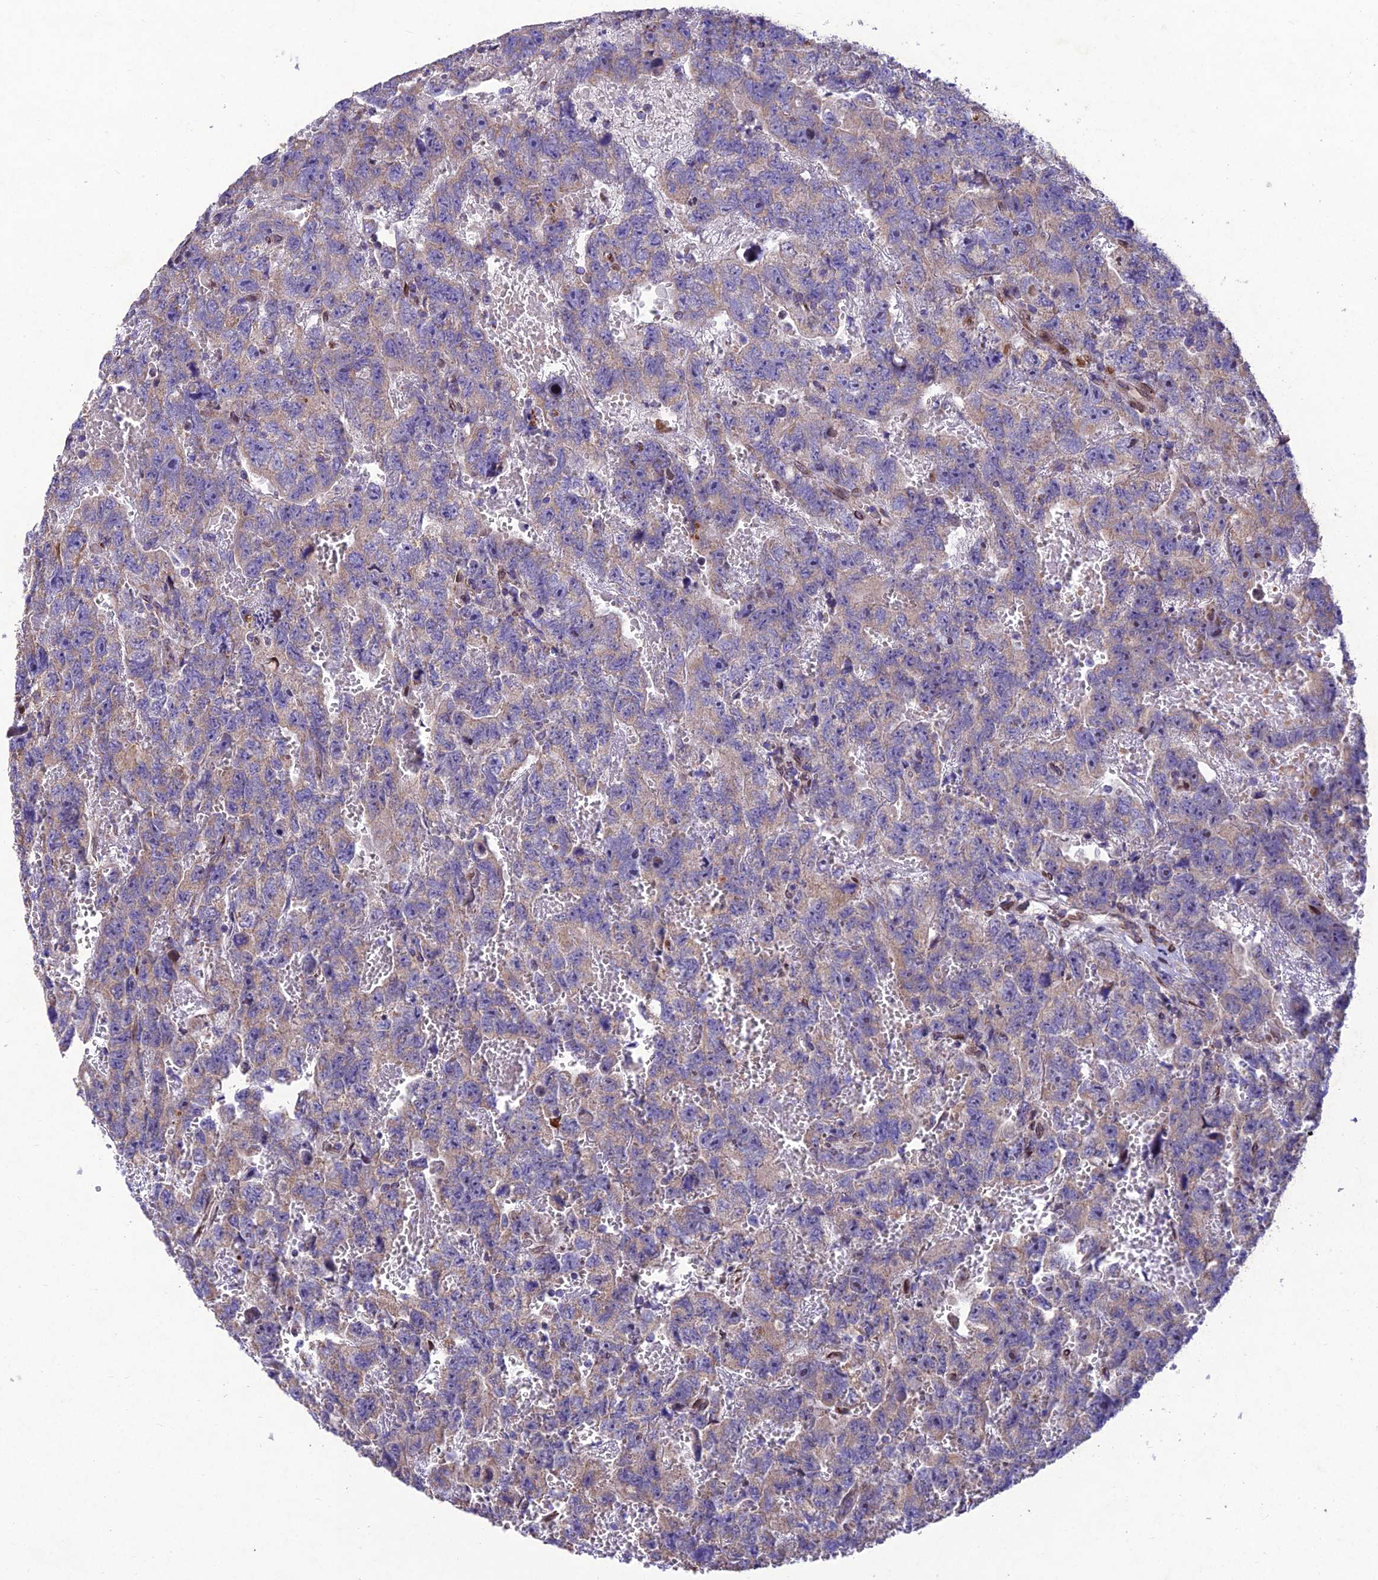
{"staining": {"intensity": "negative", "quantity": "none", "location": "none"}, "tissue": "testis cancer", "cell_type": "Tumor cells", "image_type": "cancer", "snomed": [{"axis": "morphology", "description": "Carcinoma, Embryonal, NOS"}, {"axis": "topography", "description": "Testis"}], "caption": "Immunohistochemistry of human testis cancer (embryonal carcinoma) displays no staining in tumor cells.", "gene": "MGAT2", "patient": {"sex": "male", "age": 45}}